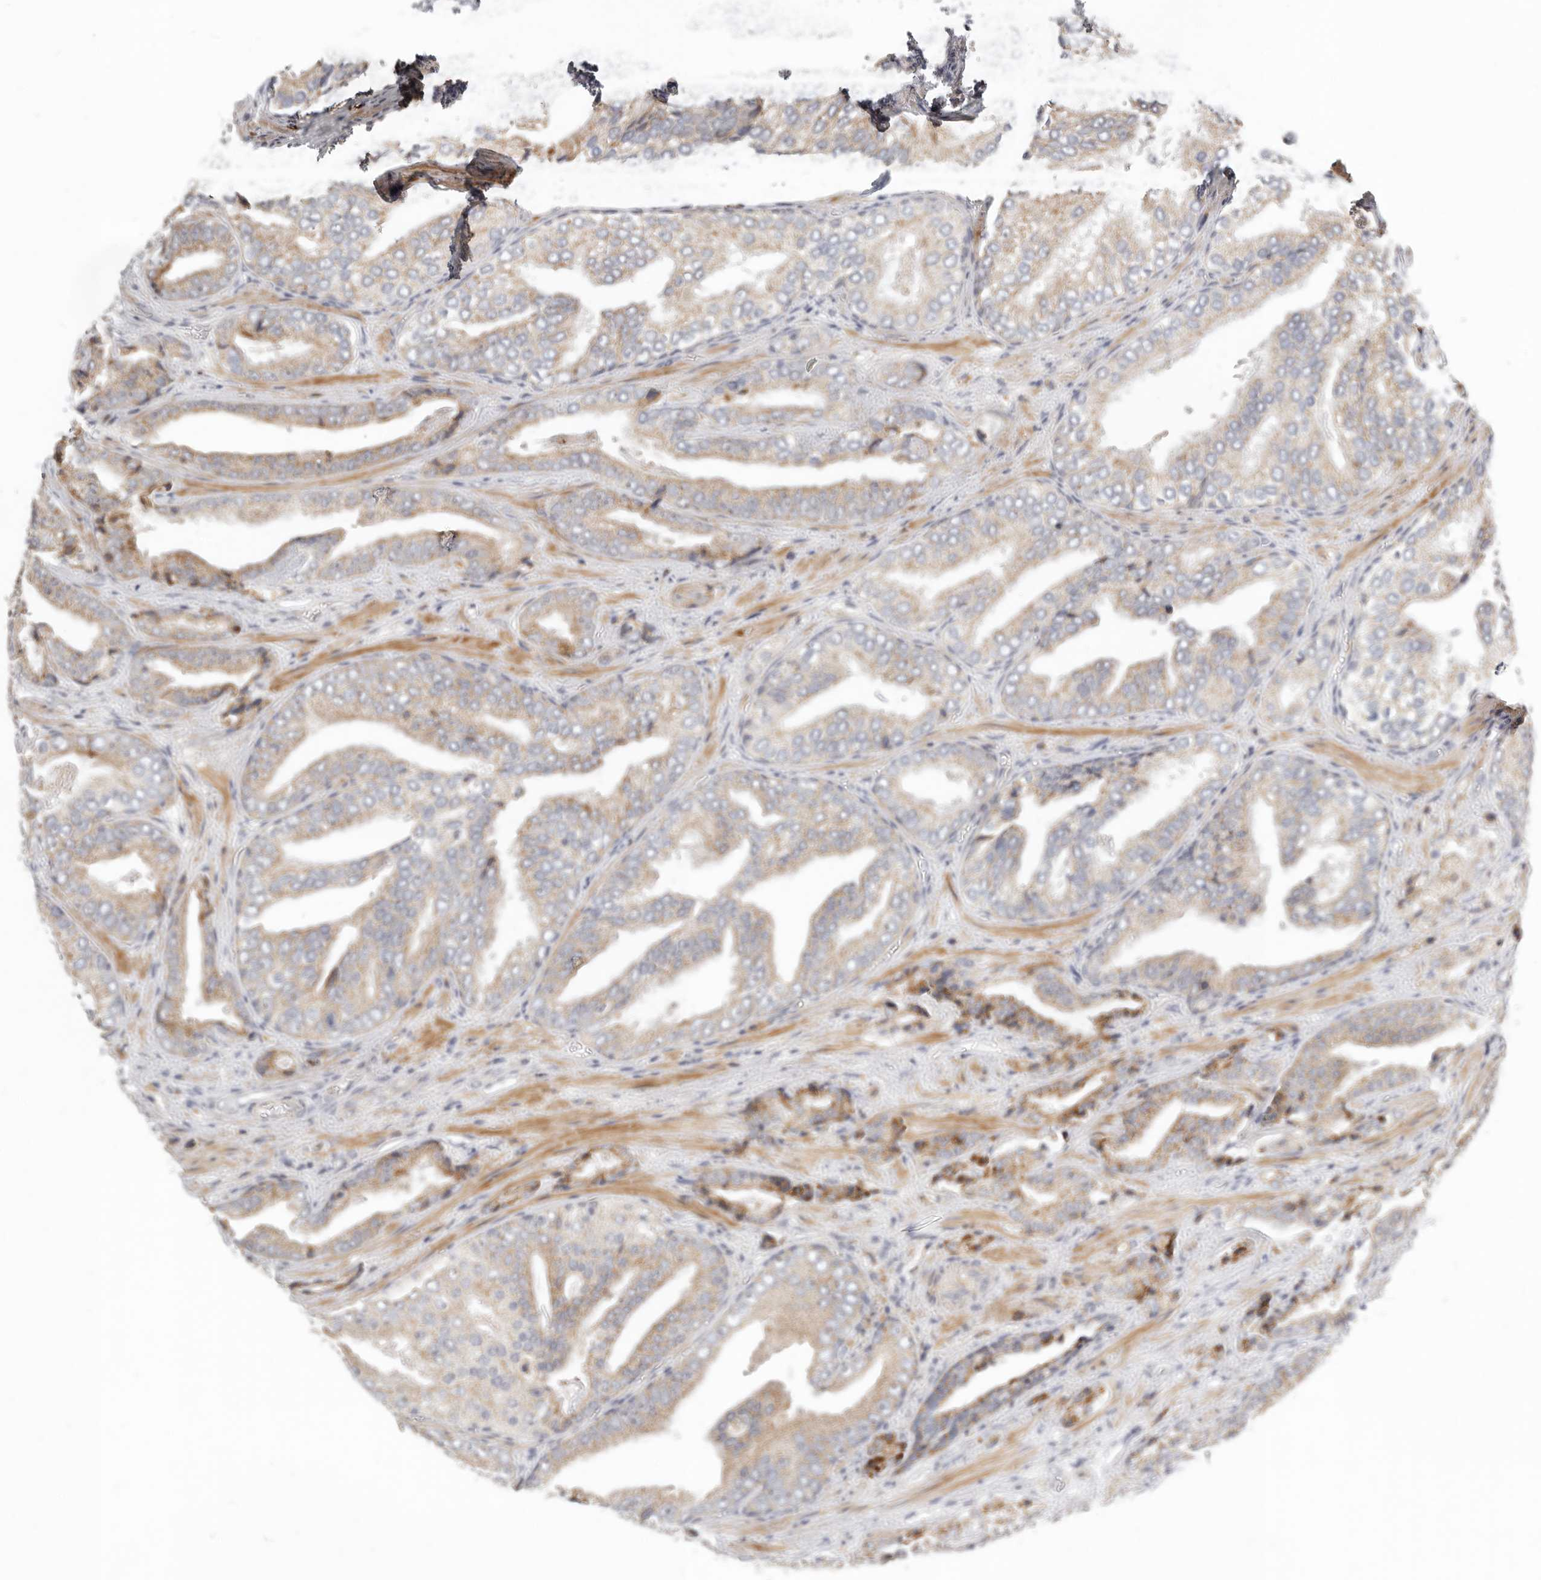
{"staining": {"intensity": "weak", "quantity": ">75%", "location": "cytoplasmic/membranous"}, "tissue": "prostate cancer", "cell_type": "Tumor cells", "image_type": "cancer", "snomed": [{"axis": "morphology", "description": "Adenocarcinoma, Low grade"}, {"axis": "topography", "description": "Prostate"}], "caption": "A brown stain labels weak cytoplasmic/membranous staining of a protein in human prostate cancer (adenocarcinoma (low-grade)) tumor cells.", "gene": "MICALL2", "patient": {"sex": "male", "age": 67}}